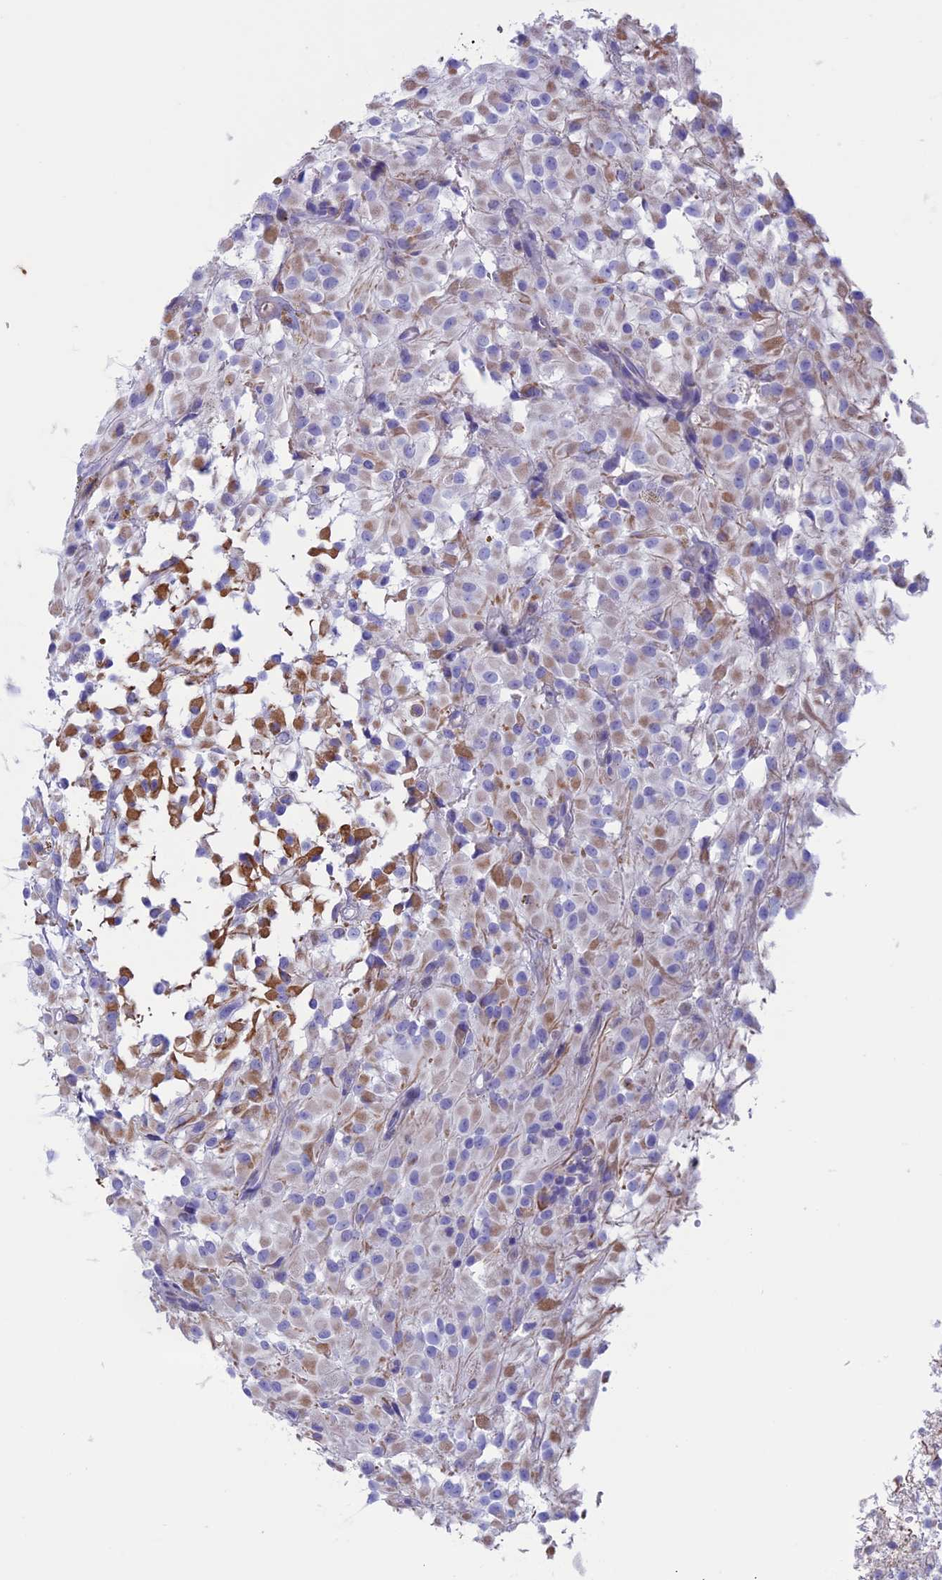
{"staining": {"intensity": "negative", "quantity": "none", "location": "none"}, "tissue": "glioma", "cell_type": "Tumor cells", "image_type": "cancer", "snomed": [{"axis": "morphology", "description": "Glioma, malignant, High grade"}, {"axis": "topography", "description": "Brain"}], "caption": "DAB (3,3'-diaminobenzidine) immunohistochemical staining of human glioma displays no significant staining in tumor cells. (DAB (3,3'-diaminobenzidine) immunohistochemistry (IHC) with hematoxylin counter stain).", "gene": "NDUFB9", "patient": {"sex": "female", "age": 59}}